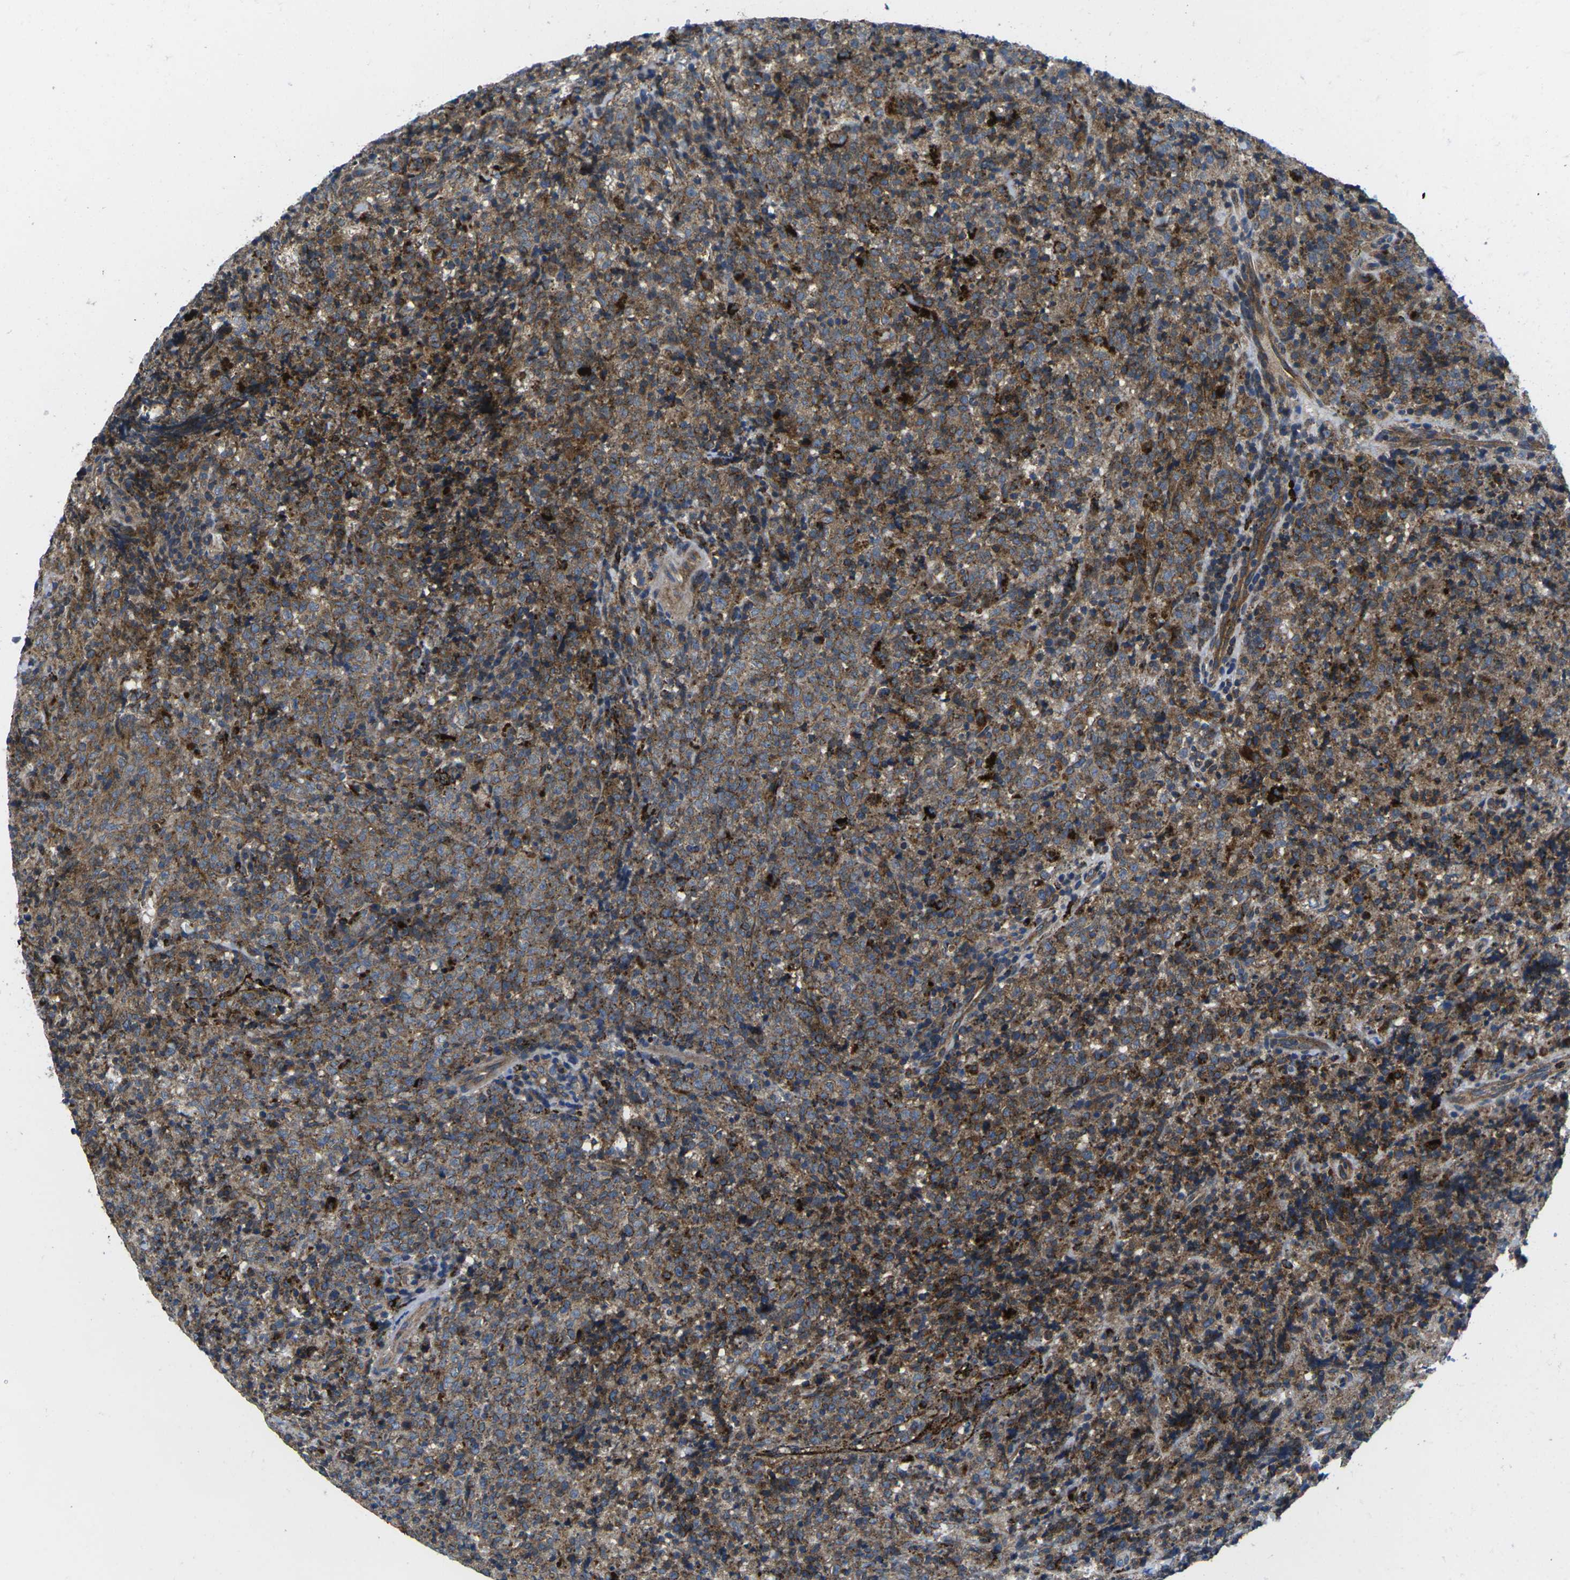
{"staining": {"intensity": "strong", "quantity": "25%-75%", "location": "cytoplasmic/membranous"}, "tissue": "lymphoma", "cell_type": "Tumor cells", "image_type": "cancer", "snomed": [{"axis": "morphology", "description": "Malignant lymphoma, non-Hodgkin's type, High grade"}, {"axis": "topography", "description": "Tonsil"}], "caption": "This is a photomicrograph of immunohistochemistry staining of lymphoma, which shows strong staining in the cytoplasmic/membranous of tumor cells.", "gene": "DLG1", "patient": {"sex": "female", "age": 36}}